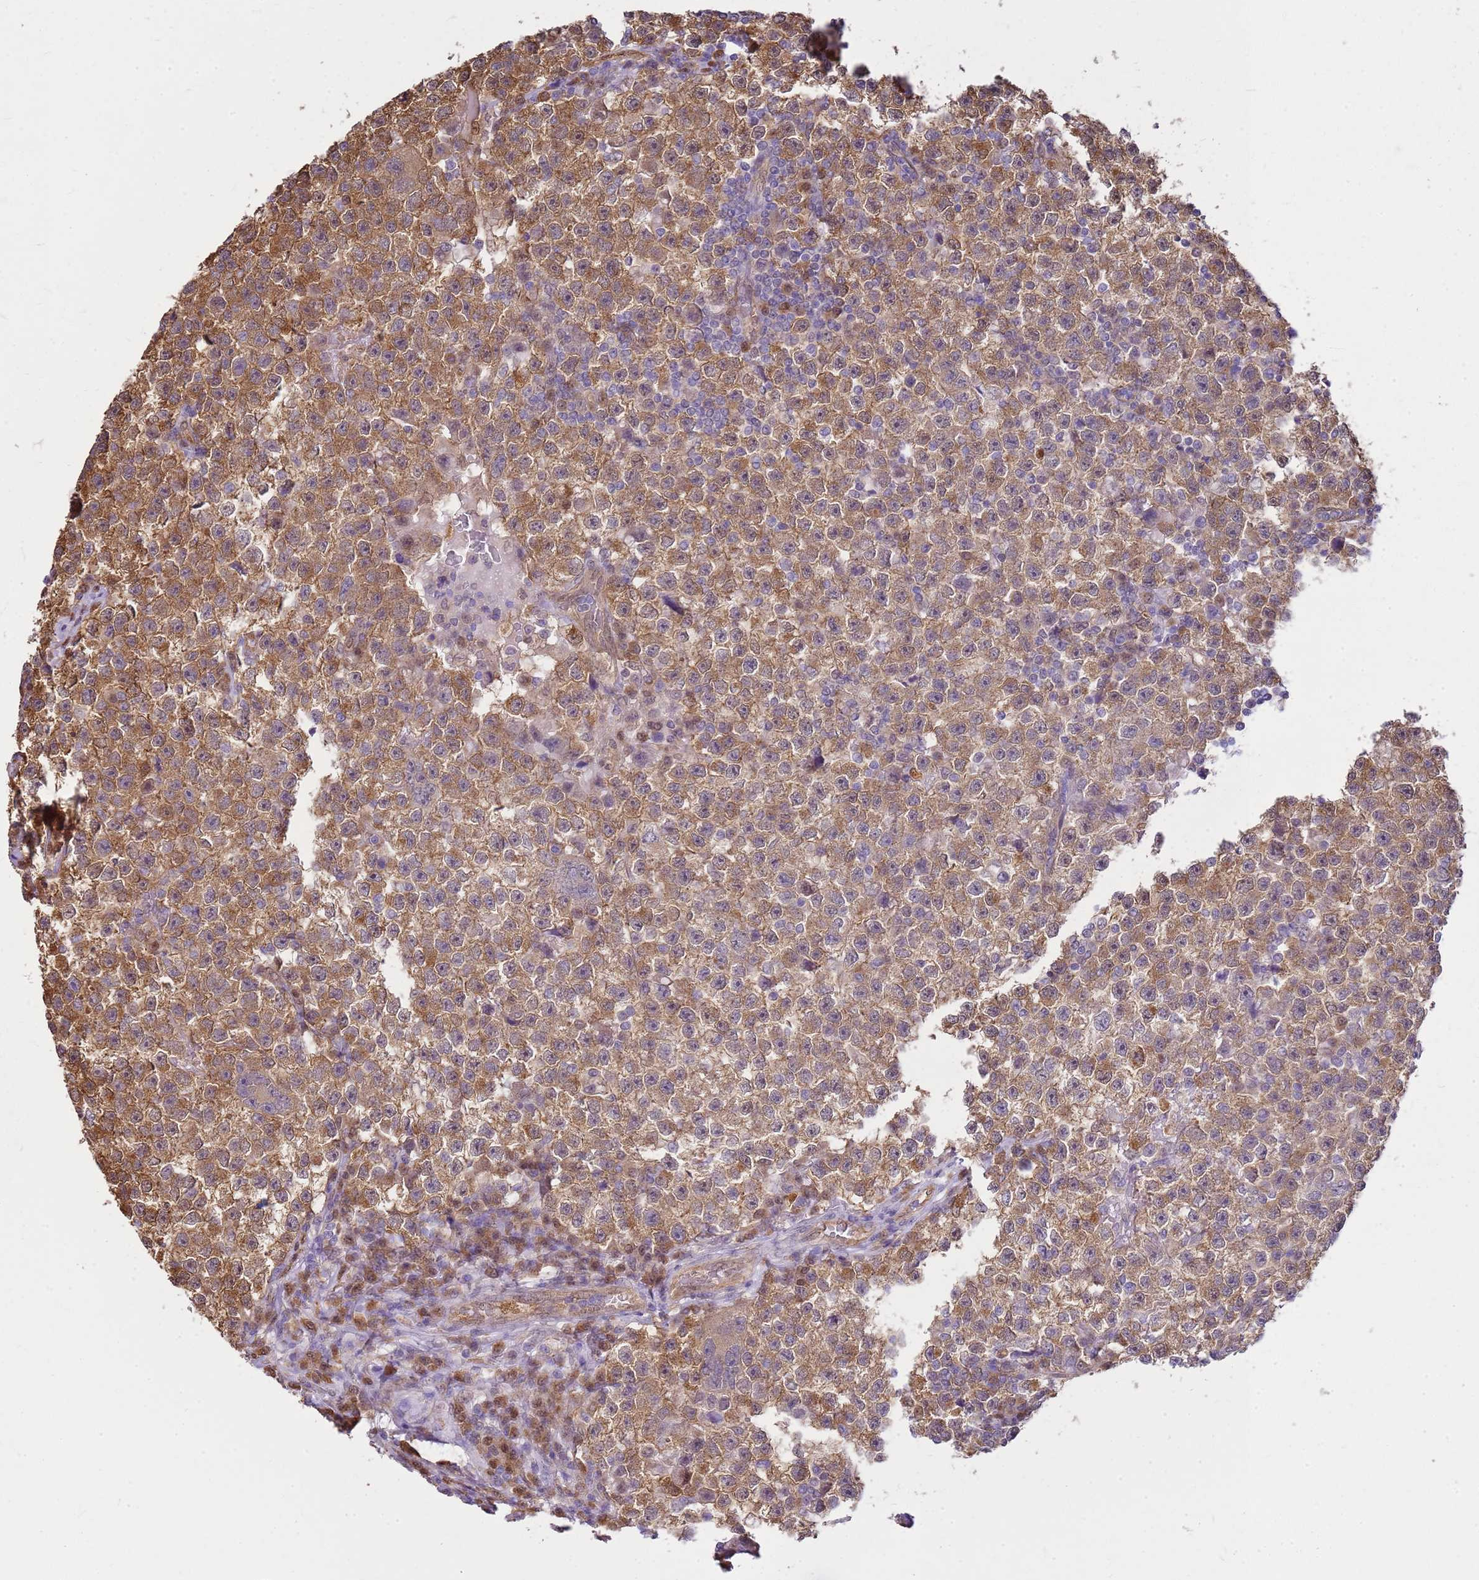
{"staining": {"intensity": "moderate", "quantity": ">75%", "location": "cytoplasmic/membranous"}, "tissue": "testis cancer", "cell_type": "Tumor cells", "image_type": "cancer", "snomed": [{"axis": "morphology", "description": "Seminoma, NOS"}, {"axis": "topography", "description": "Testis"}], "caption": "Moderate cytoplasmic/membranous staining for a protein is appreciated in approximately >75% of tumor cells of testis cancer using immunohistochemistry (IHC).", "gene": "YWHAE", "patient": {"sex": "male", "age": 22}}